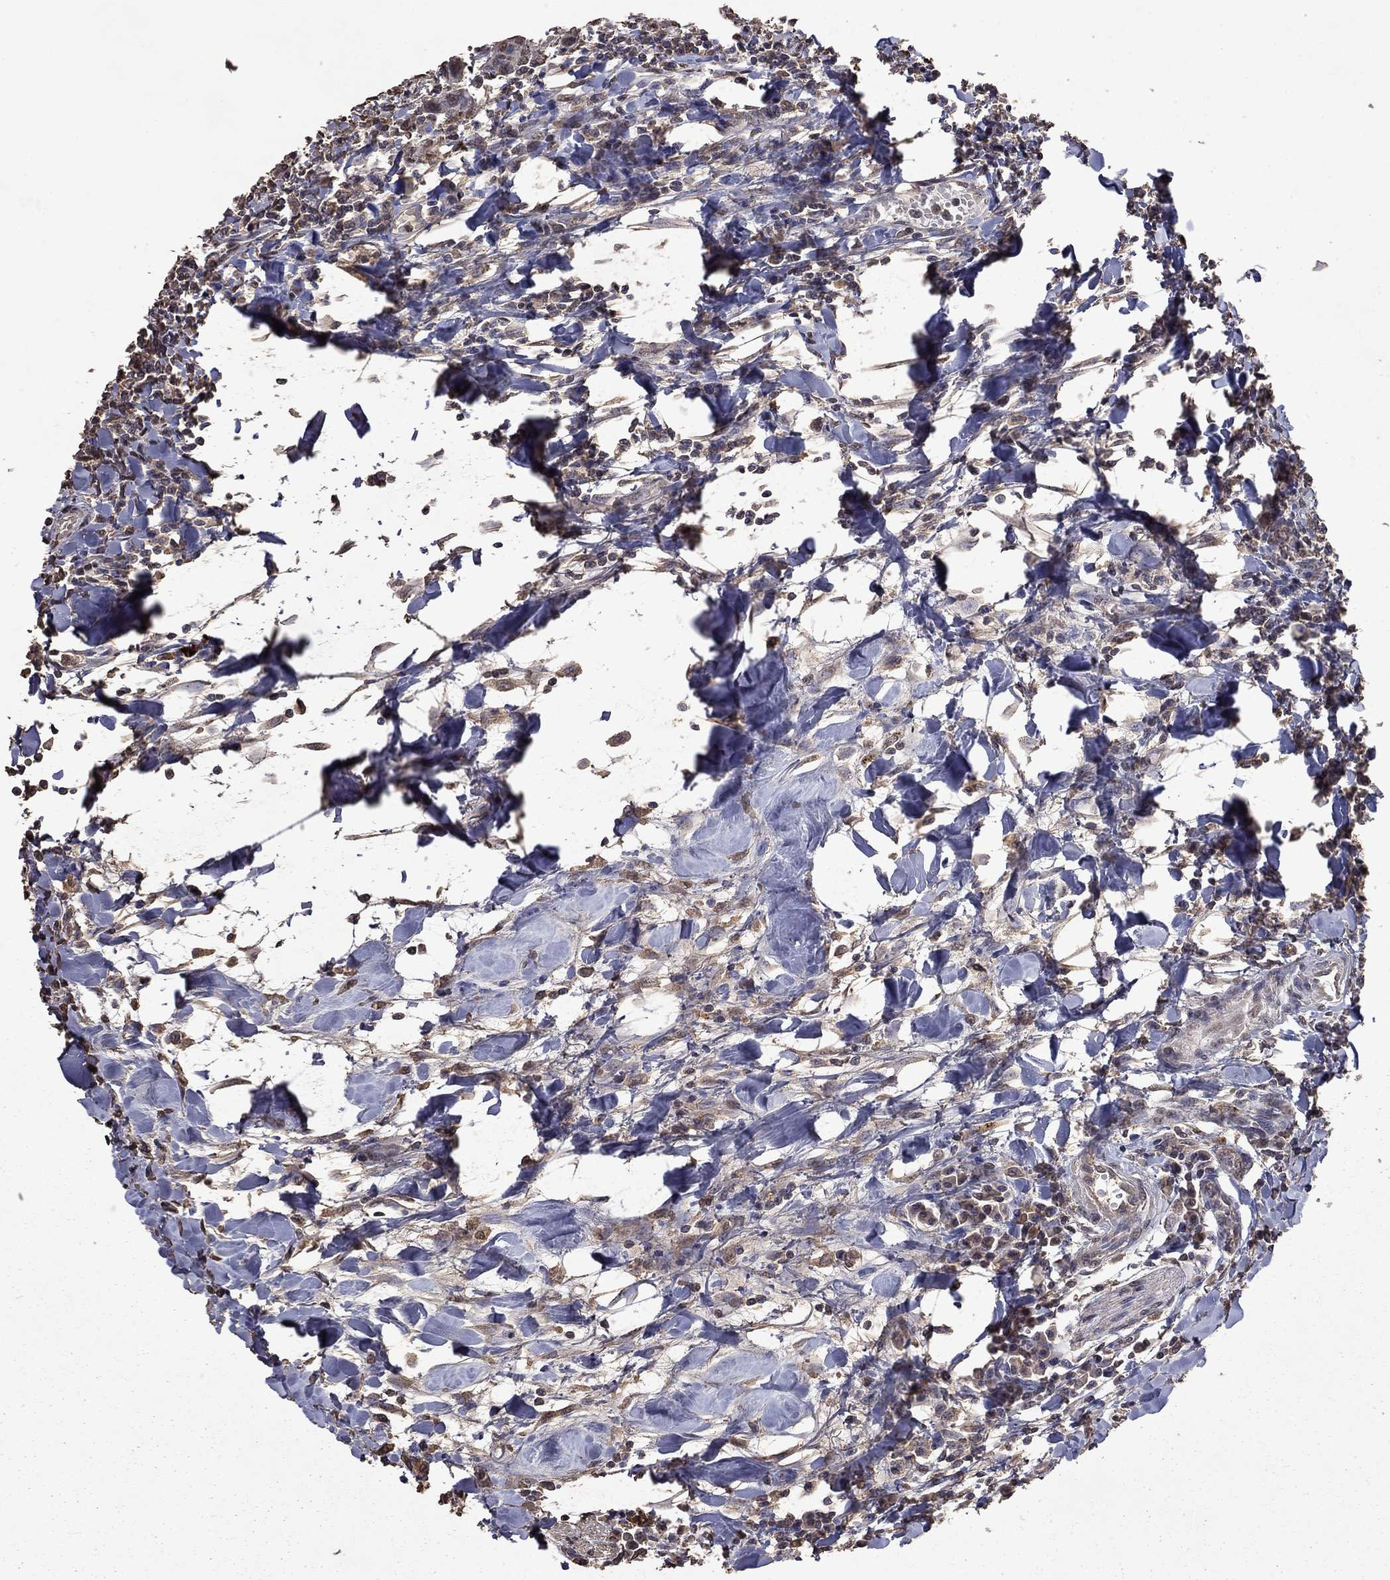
{"staining": {"intensity": "weak", "quantity": "<25%", "location": "nuclear"}, "tissue": "colorectal cancer", "cell_type": "Tumor cells", "image_type": "cancer", "snomed": [{"axis": "morphology", "description": "Adenocarcinoma, NOS"}, {"axis": "topography", "description": "Rectum"}], "caption": "There is no significant expression in tumor cells of adenocarcinoma (colorectal).", "gene": "SERPINA5", "patient": {"sex": "male", "age": 67}}